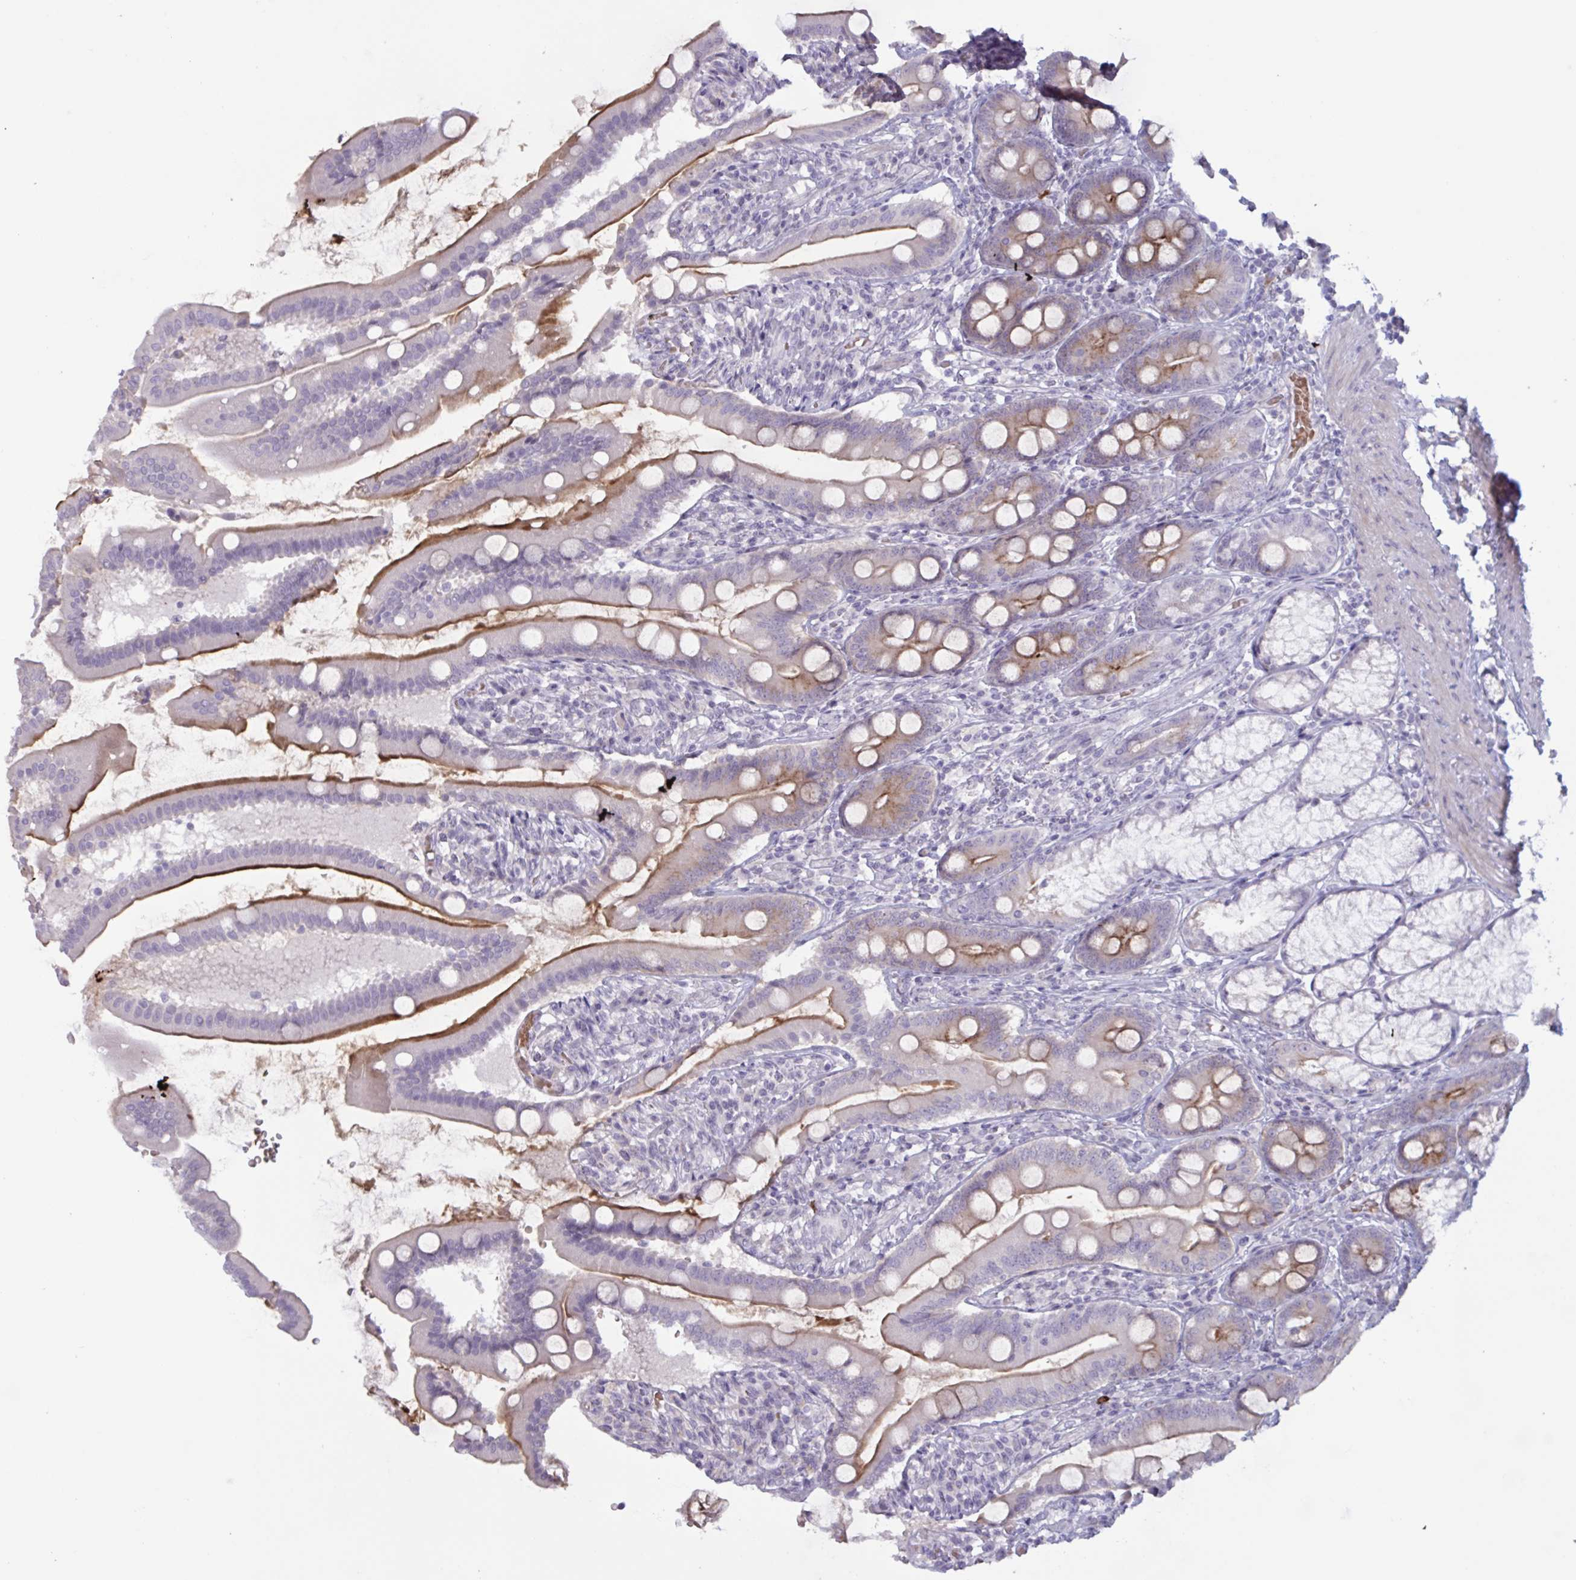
{"staining": {"intensity": "strong", "quantity": "25%-75%", "location": "cytoplasmic/membranous"}, "tissue": "duodenum", "cell_type": "Glandular cells", "image_type": "normal", "snomed": [{"axis": "morphology", "description": "Normal tissue, NOS"}, {"axis": "topography", "description": "Duodenum"}], "caption": "Immunohistochemistry (IHC) micrograph of normal duodenum stained for a protein (brown), which shows high levels of strong cytoplasmic/membranous positivity in approximately 25%-75% of glandular cells.", "gene": "ENSG00000281613", "patient": {"sex": "female", "age": 67}}